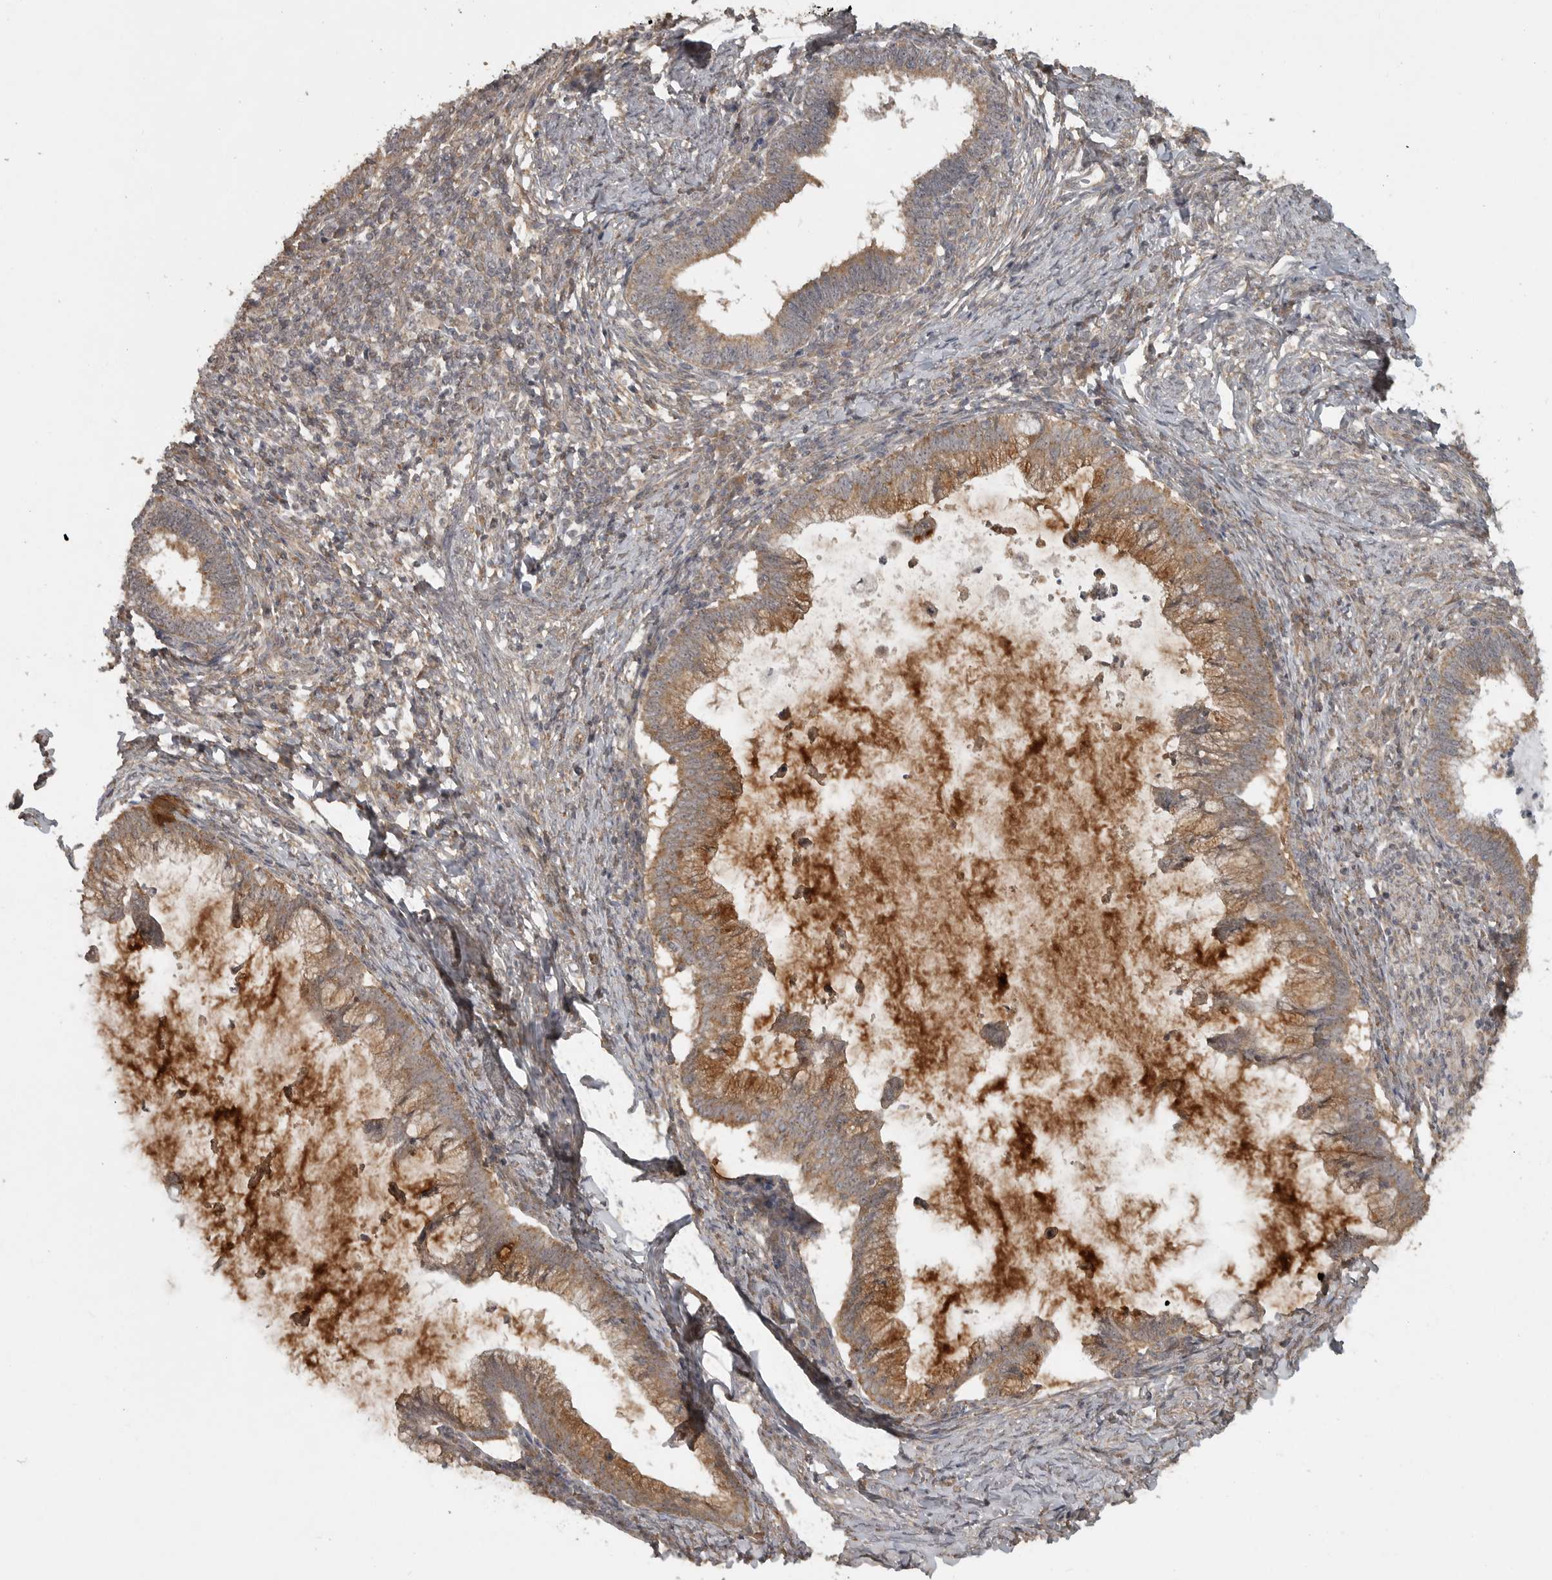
{"staining": {"intensity": "moderate", "quantity": ">75%", "location": "cytoplasmic/membranous"}, "tissue": "cervical cancer", "cell_type": "Tumor cells", "image_type": "cancer", "snomed": [{"axis": "morphology", "description": "Adenocarcinoma, NOS"}, {"axis": "topography", "description": "Cervix"}], "caption": "A histopathology image of human cervical cancer stained for a protein shows moderate cytoplasmic/membranous brown staining in tumor cells.", "gene": "LLGL1", "patient": {"sex": "female", "age": 36}}